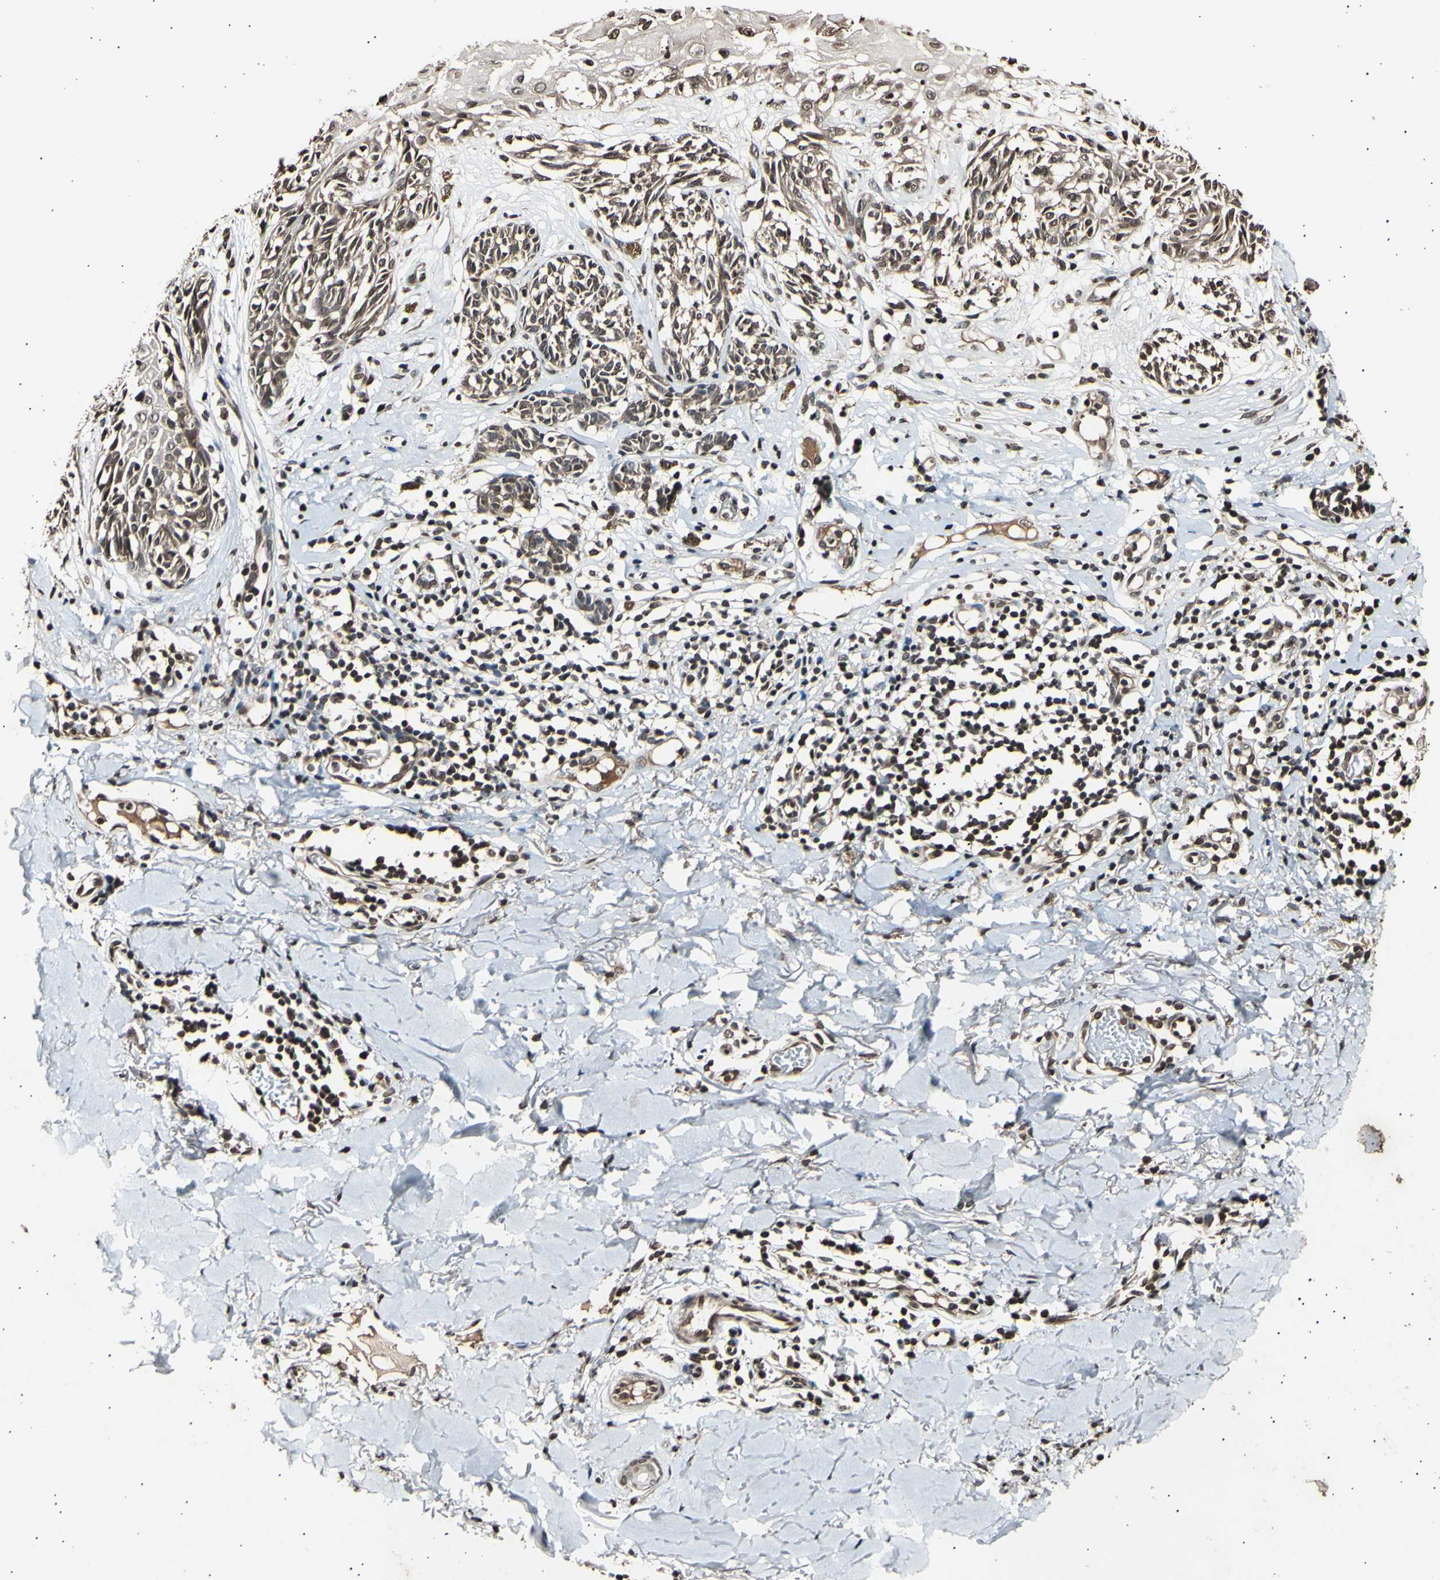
{"staining": {"intensity": "moderate", "quantity": ">75%", "location": "cytoplasmic/membranous,nuclear"}, "tissue": "melanoma", "cell_type": "Tumor cells", "image_type": "cancer", "snomed": [{"axis": "morphology", "description": "Malignant melanoma, NOS"}, {"axis": "topography", "description": "Skin"}], "caption": "Human malignant melanoma stained with a protein marker demonstrates moderate staining in tumor cells.", "gene": "ANAPC7", "patient": {"sex": "male", "age": 64}}